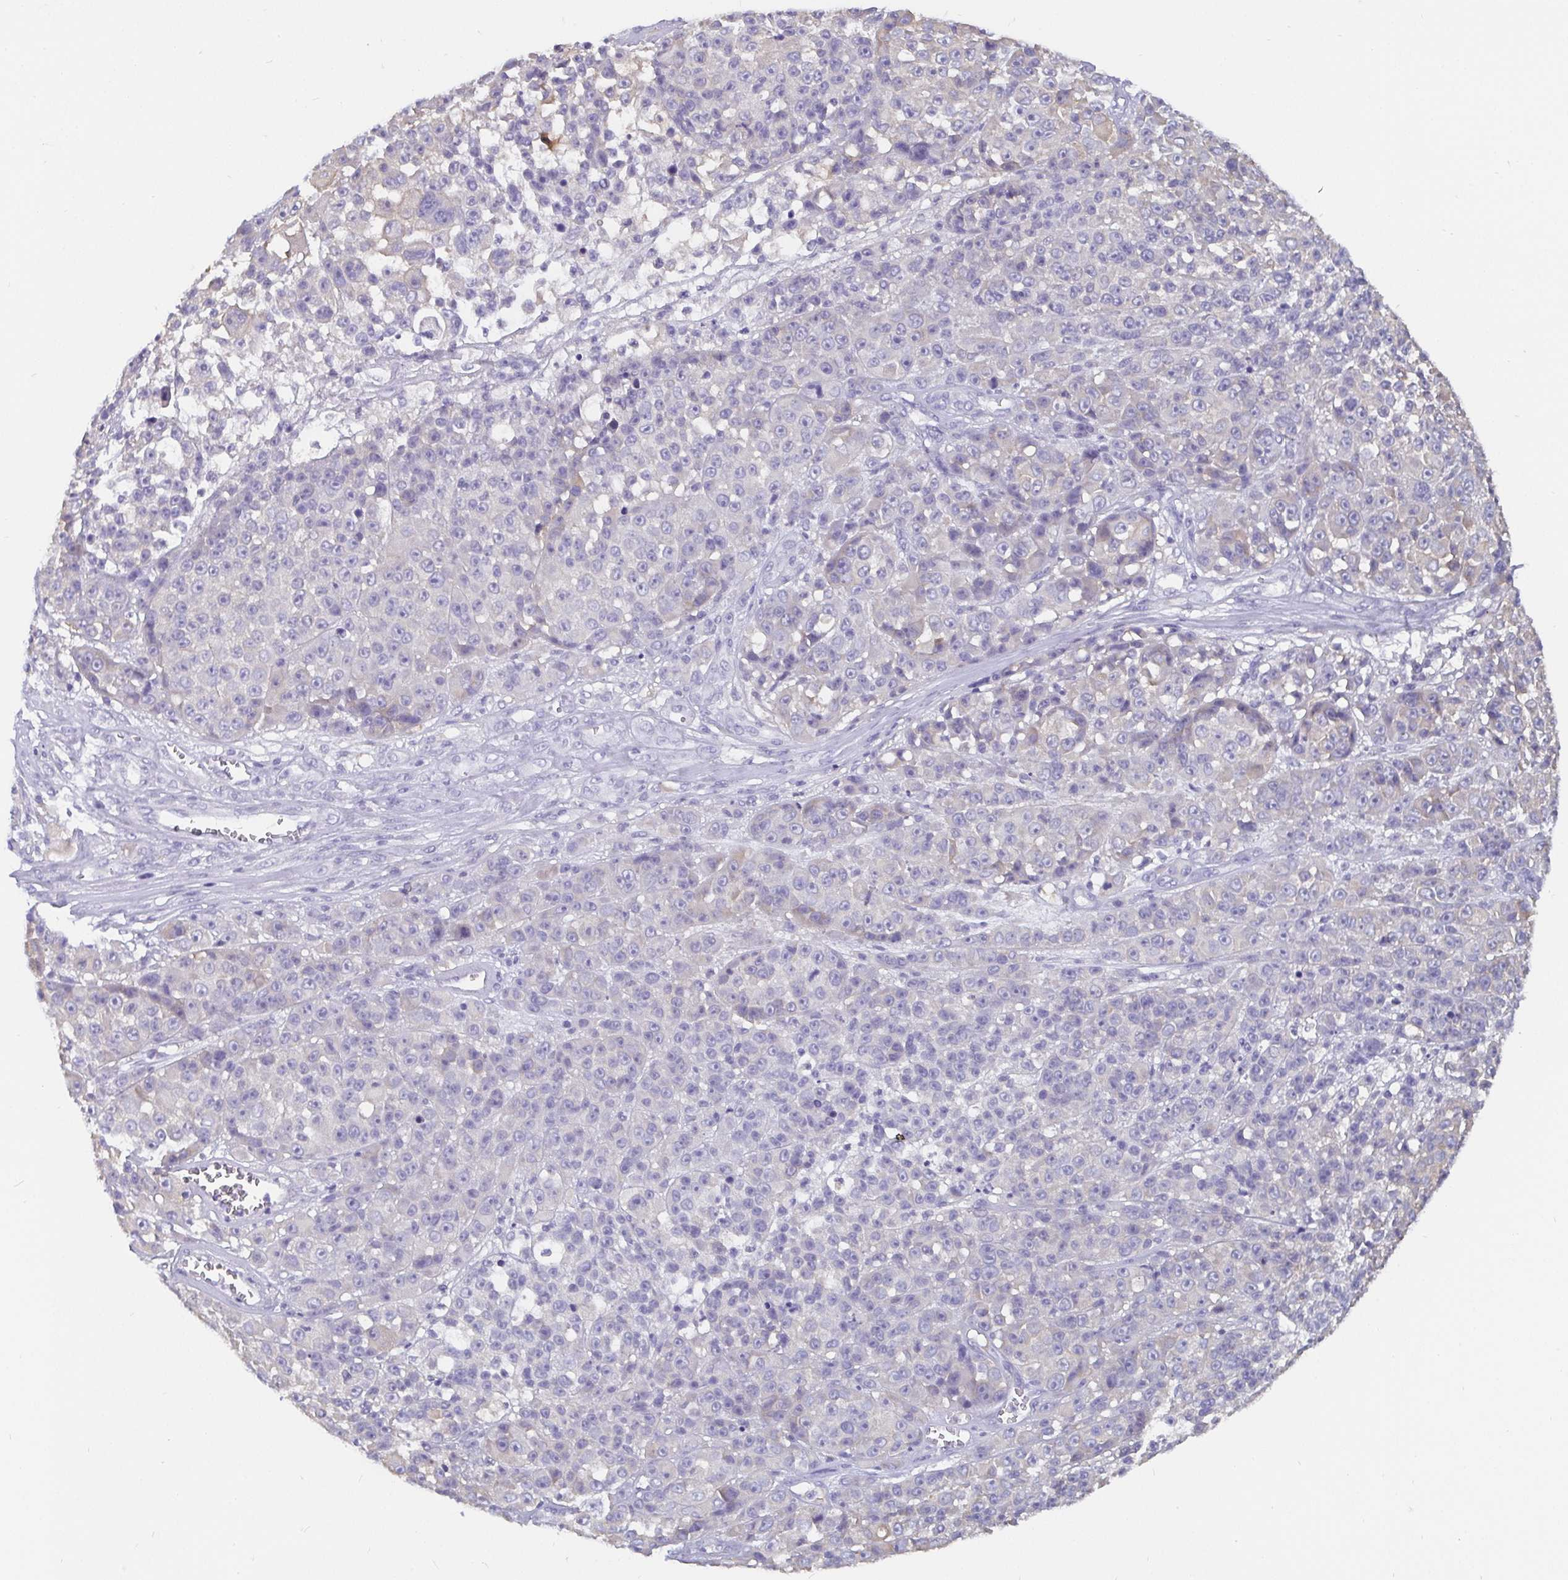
{"staining": {"intensity": "negative", "quantity": "none", "location": "none"}, "tissue": "melanoma", "cell_type": "Tumor cells", "image_type": "cancer", "snomed": [{"axis": "morphology", "description": "Malignant melanoma, NOS"}, {"axis": "topography", "description": "Skin"}, {"axis": "topography", "description": "Skin of back"}], "caption": "IHC of human malignant melanoma shows no expression in tumor cells.", "gene": "ADAMTS6", "patient": {"sex": "male", "age": 91}}